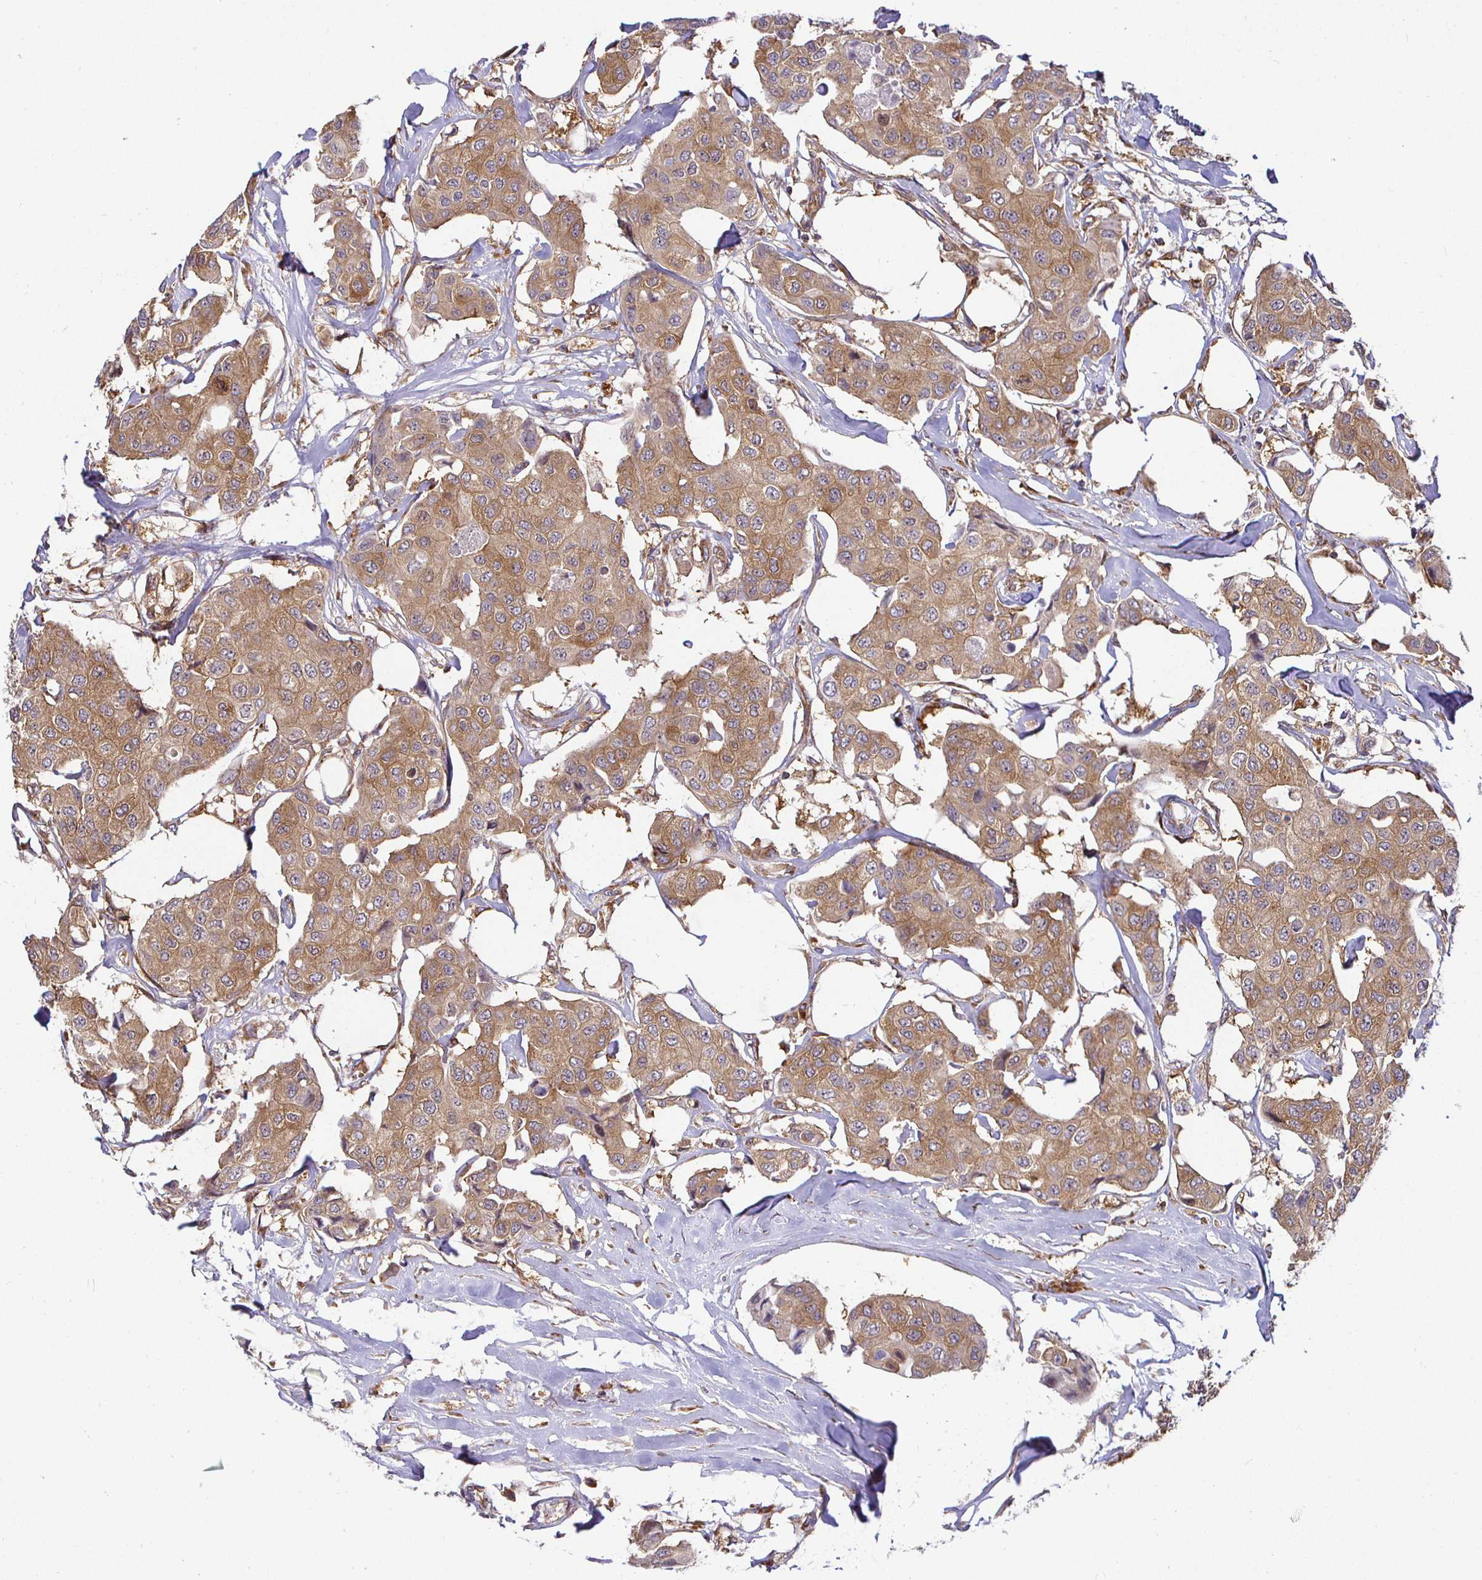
{"staining": {"intensity": "moderate", "quantity": ">75%", "location": "cytoplasmic/membranous"}, "tissue": "breast cancer", "cell_type": "Tumor cells", "image_type": "cancer", "snomed": [{"axis": "morphology", "description": "Duct carcinoma"}, {"axis": "topography", "description": "Breast"}, {"axis": "topography", "description": "Lymph node"}], "caption": "Immunohistochemistry (IHC) image of neoplastic tissue: human intraductal carcinoma (breast) stained using IHC exhibits medium levels of moderate protein expression localized specifically in the cytoplasmic/membranous of tumor cells, appearing as a cytoplasmic/membranous brown color.", "gene": "IRAK1", "patient": {"sex": "female", "age": 80}}